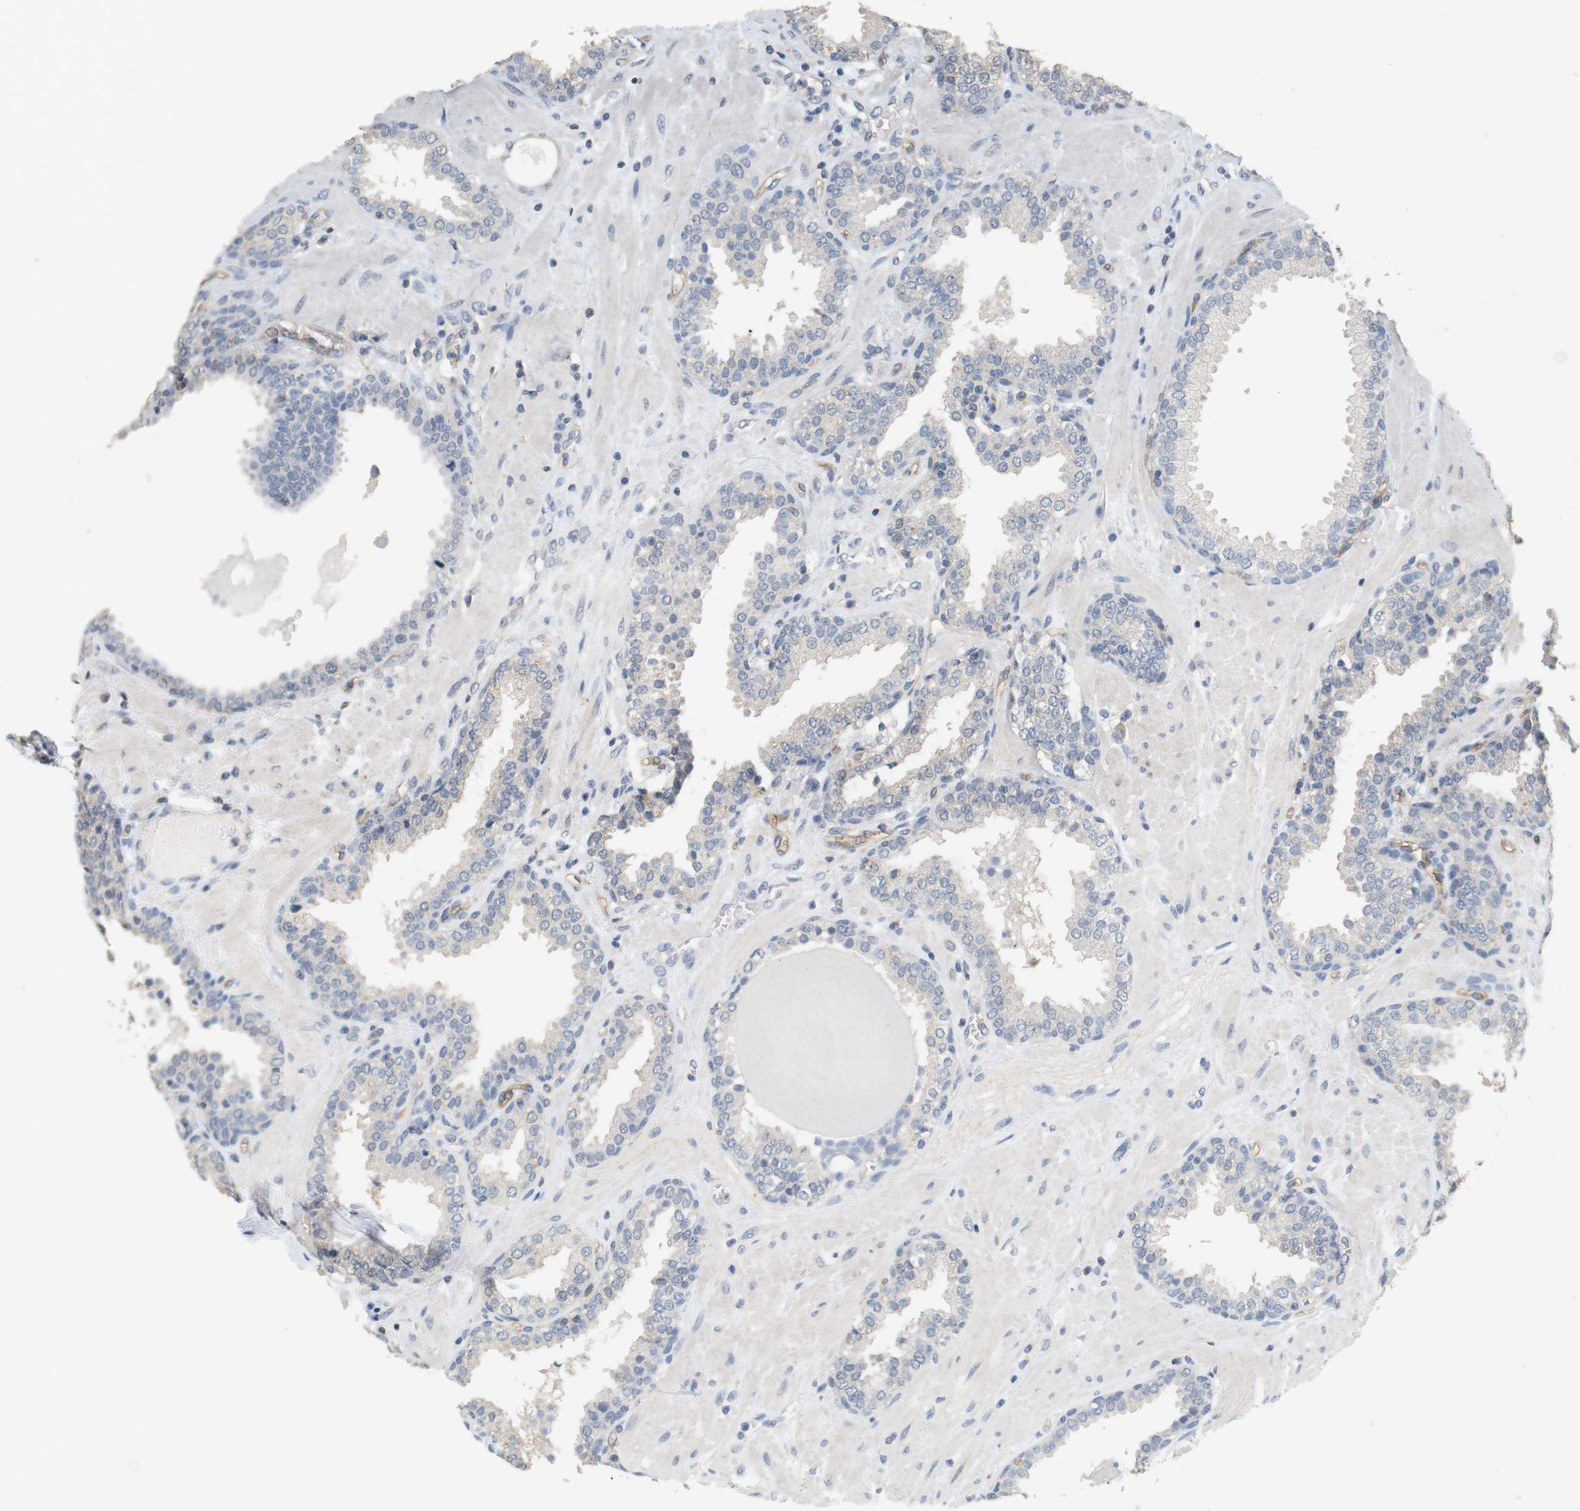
{"staining": {"intensity": "negative", "quantity": "none", "location": "none"}, "tissue": "prostate", "cell_type": "Glandular cells", "image_type": "normal", "snomed": [{"axis": "morphology", "description": "Normal tissue, NOS"}, {"axis": "topography", "description": "Prostate"}], "caption": "Image shows no protein staining in glandular cells of unremarkable prostate. The staining was performed using DAB to visualize the protein expression in brown, while the nuclei were stained in blue with hematoxylin (Magnification: 20x).", "gene": "OSR1", "patient": {"sex": "male", "age": 51}}